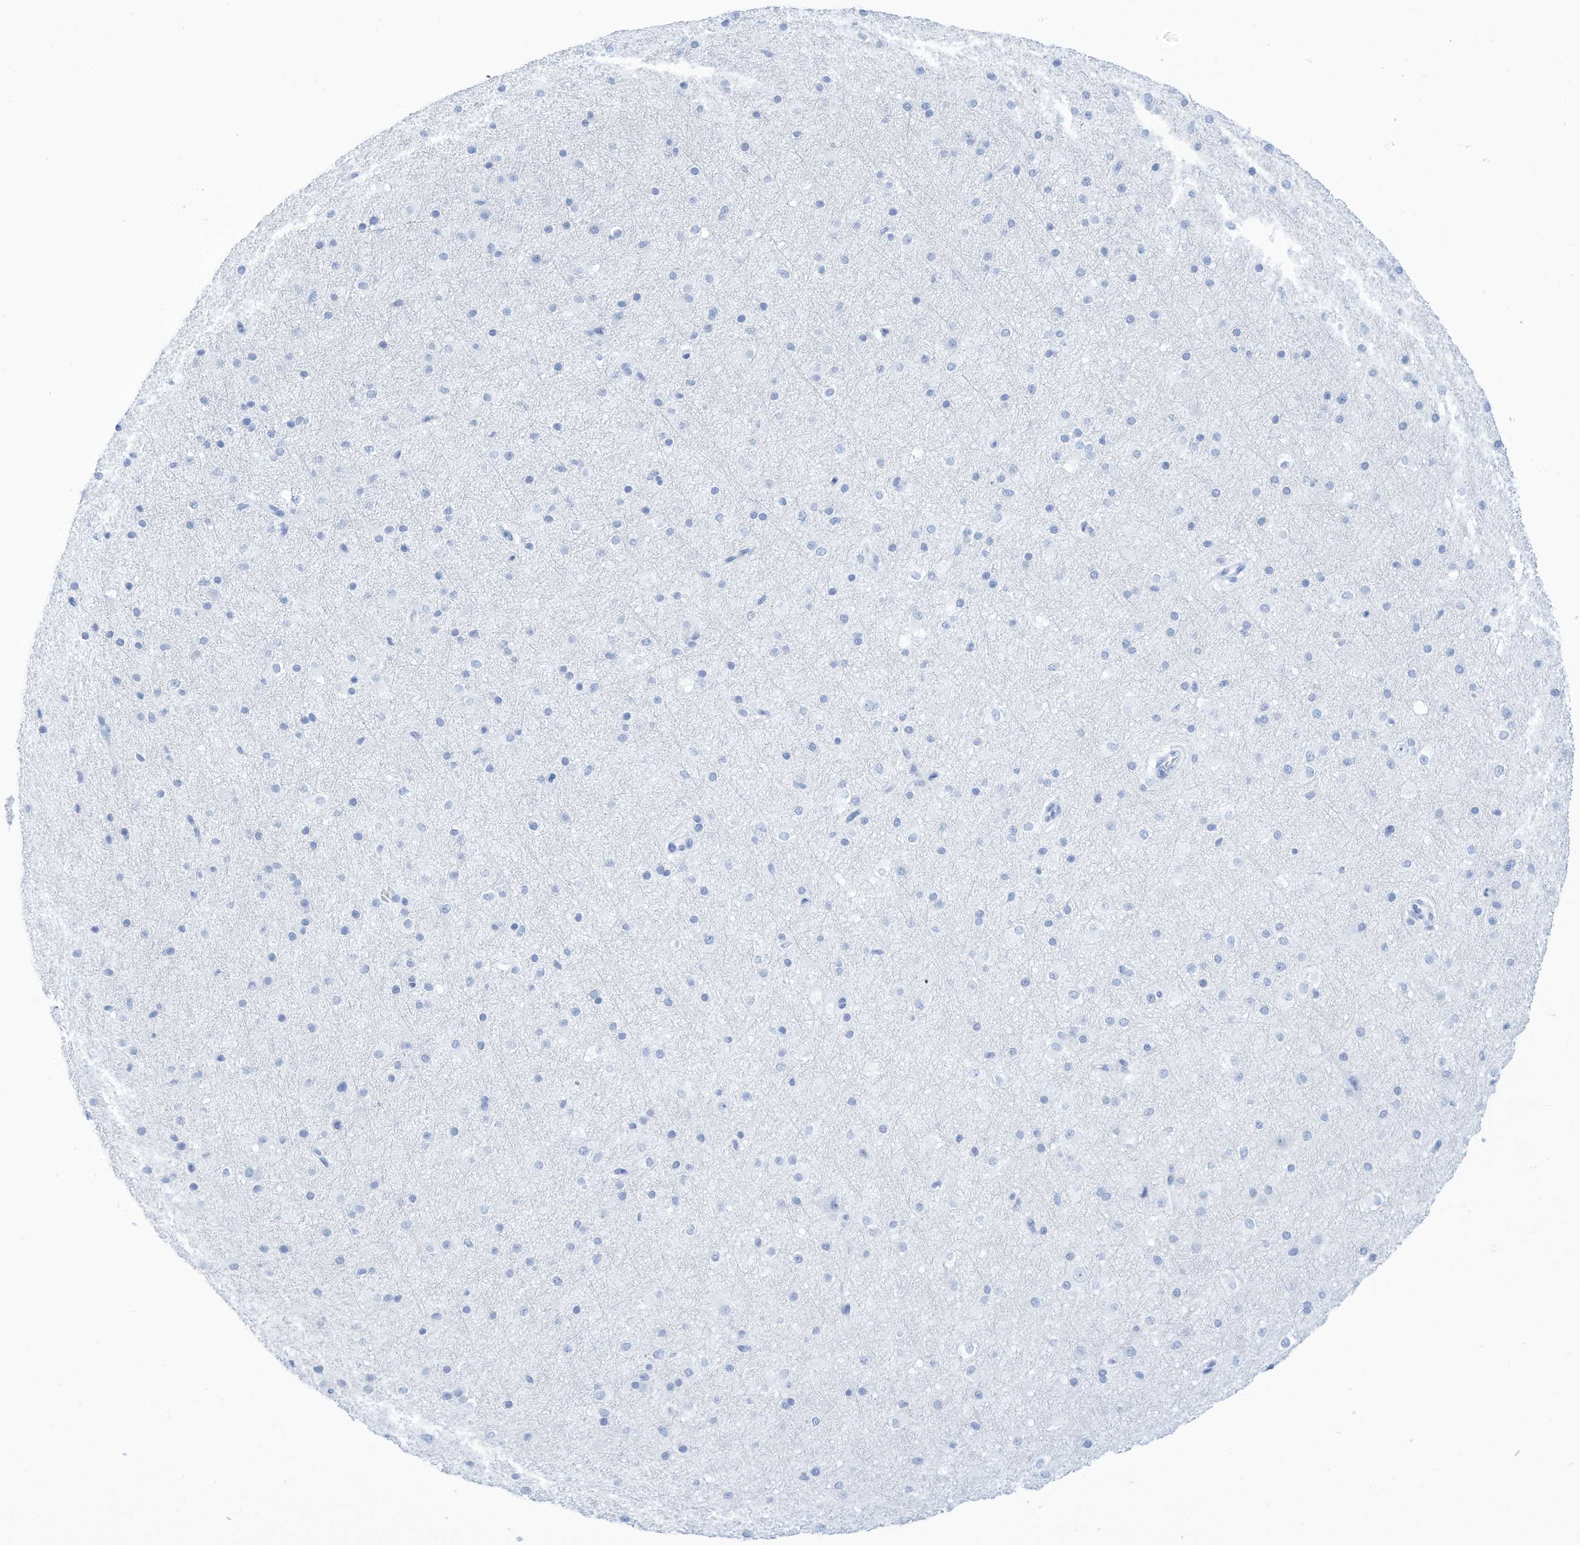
{"staining": {"intensity": "negative", "quantity": "none", "location": "none"}, "tissue": "cerebral cortex", "cell_type": "Endothelial cells", "image_type": "normal", "snomed": [{"axis": "morphology", "description": "Normal tissue, NOS"}, {"axis": "morphology", "description": "Developmental malformation"}, {"axis": "topography", "description": "Cerebral cortex"}], "caption": "Immunohistochemical staining of unremarkable human cerebral cortex demonstrates no significant positivity in endothelial cells. (DAB (3,3'-diaminobenzidine) IHC, high magnification).", "gene": "HAS3", "patient": {"sex": "female", "age": 30}}